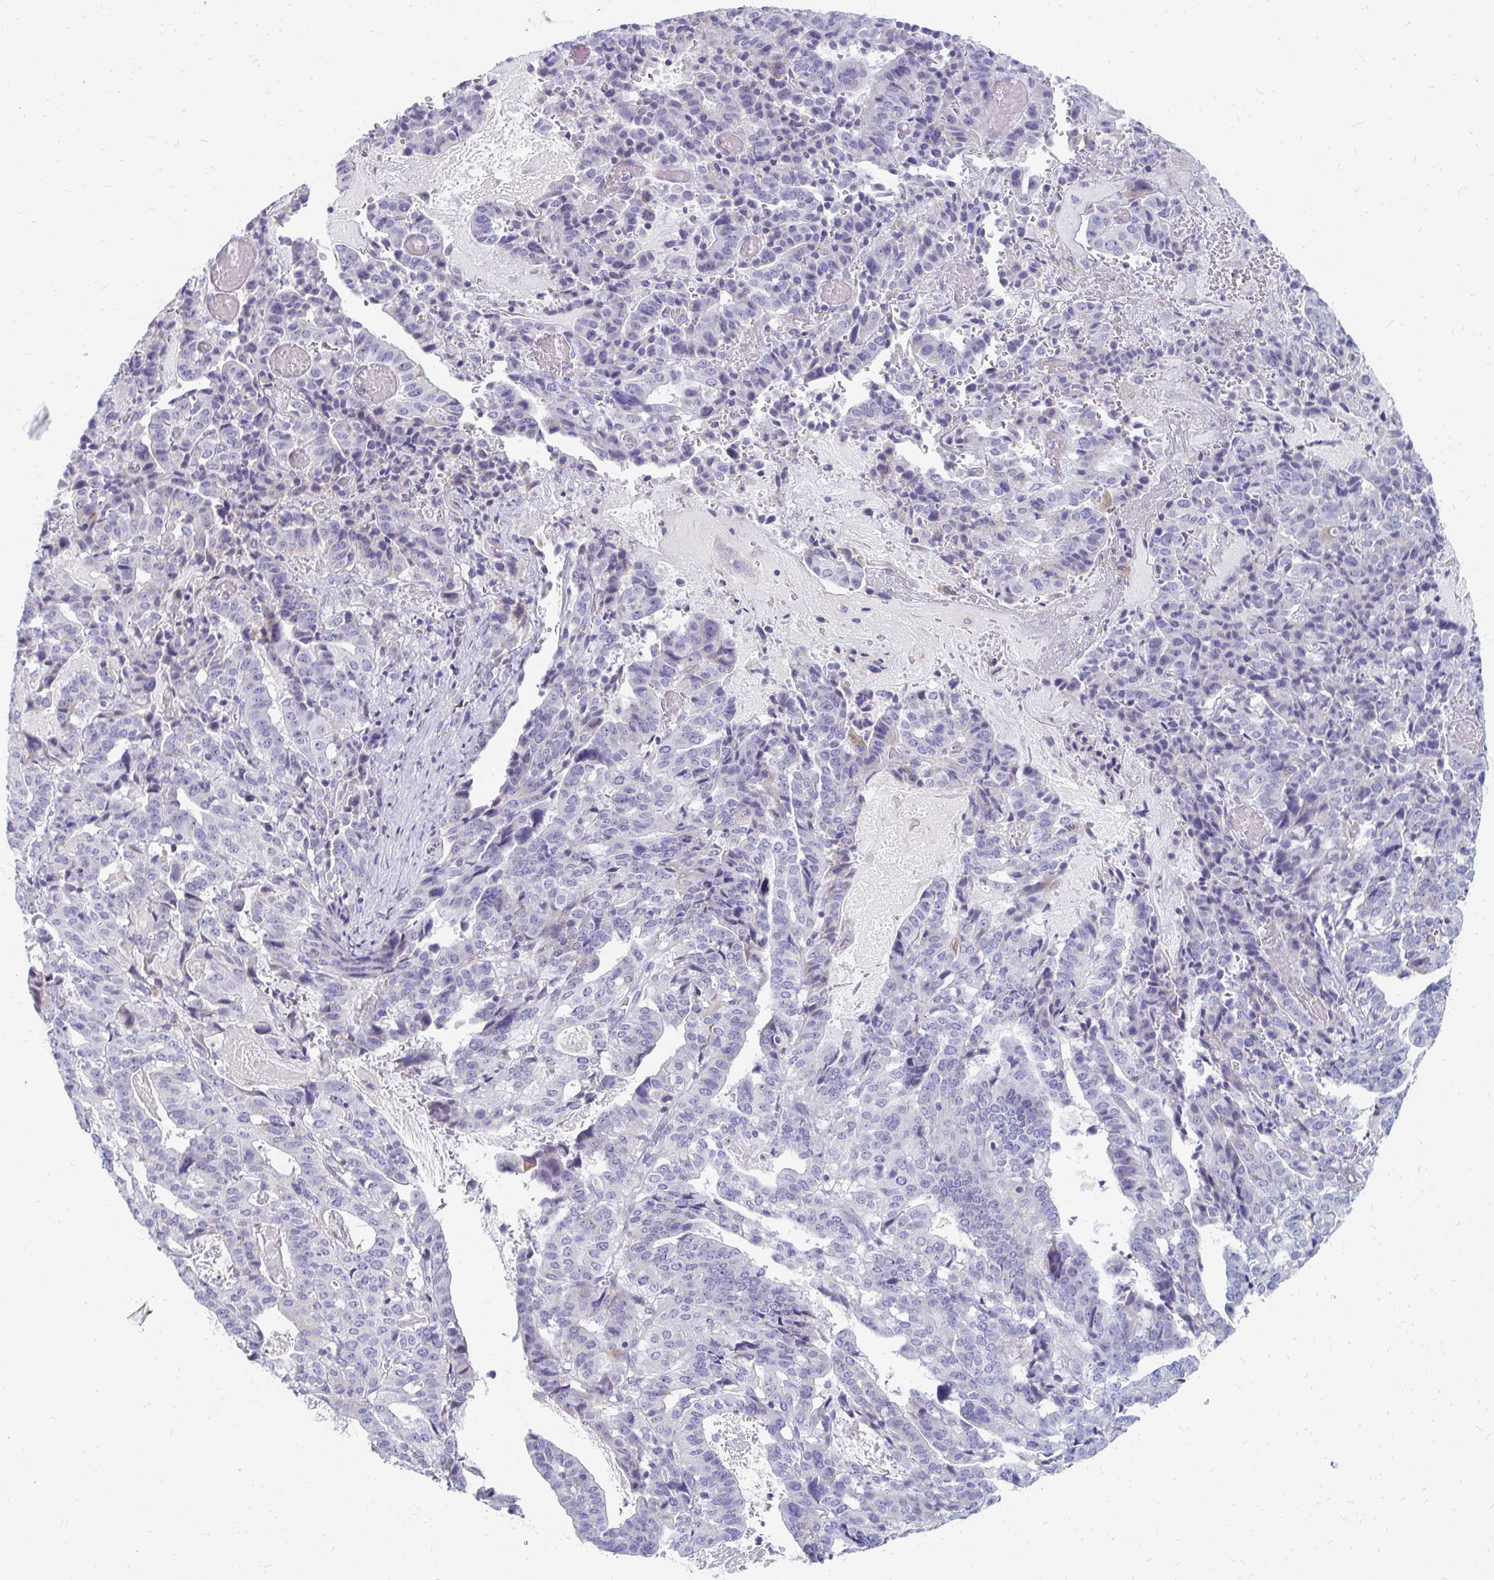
{"staining": {"intensity": "negative", "quantity": "none", "location": "none"}, "tissue": "stomach cancer", "cell_type": "Tumor cells", "image_type": "cancer", "snomed": [{"axis": "morphology", "description": "Adenocarcinoma, NOS"}, {"axis": "topography", "description": "Stomach"}], "caption": "Tumor cells are negative for protein expression in human stomach adenocarcinoma.", "gene": "OR10V1", "patient": {"sex": "male", "age": 48}}